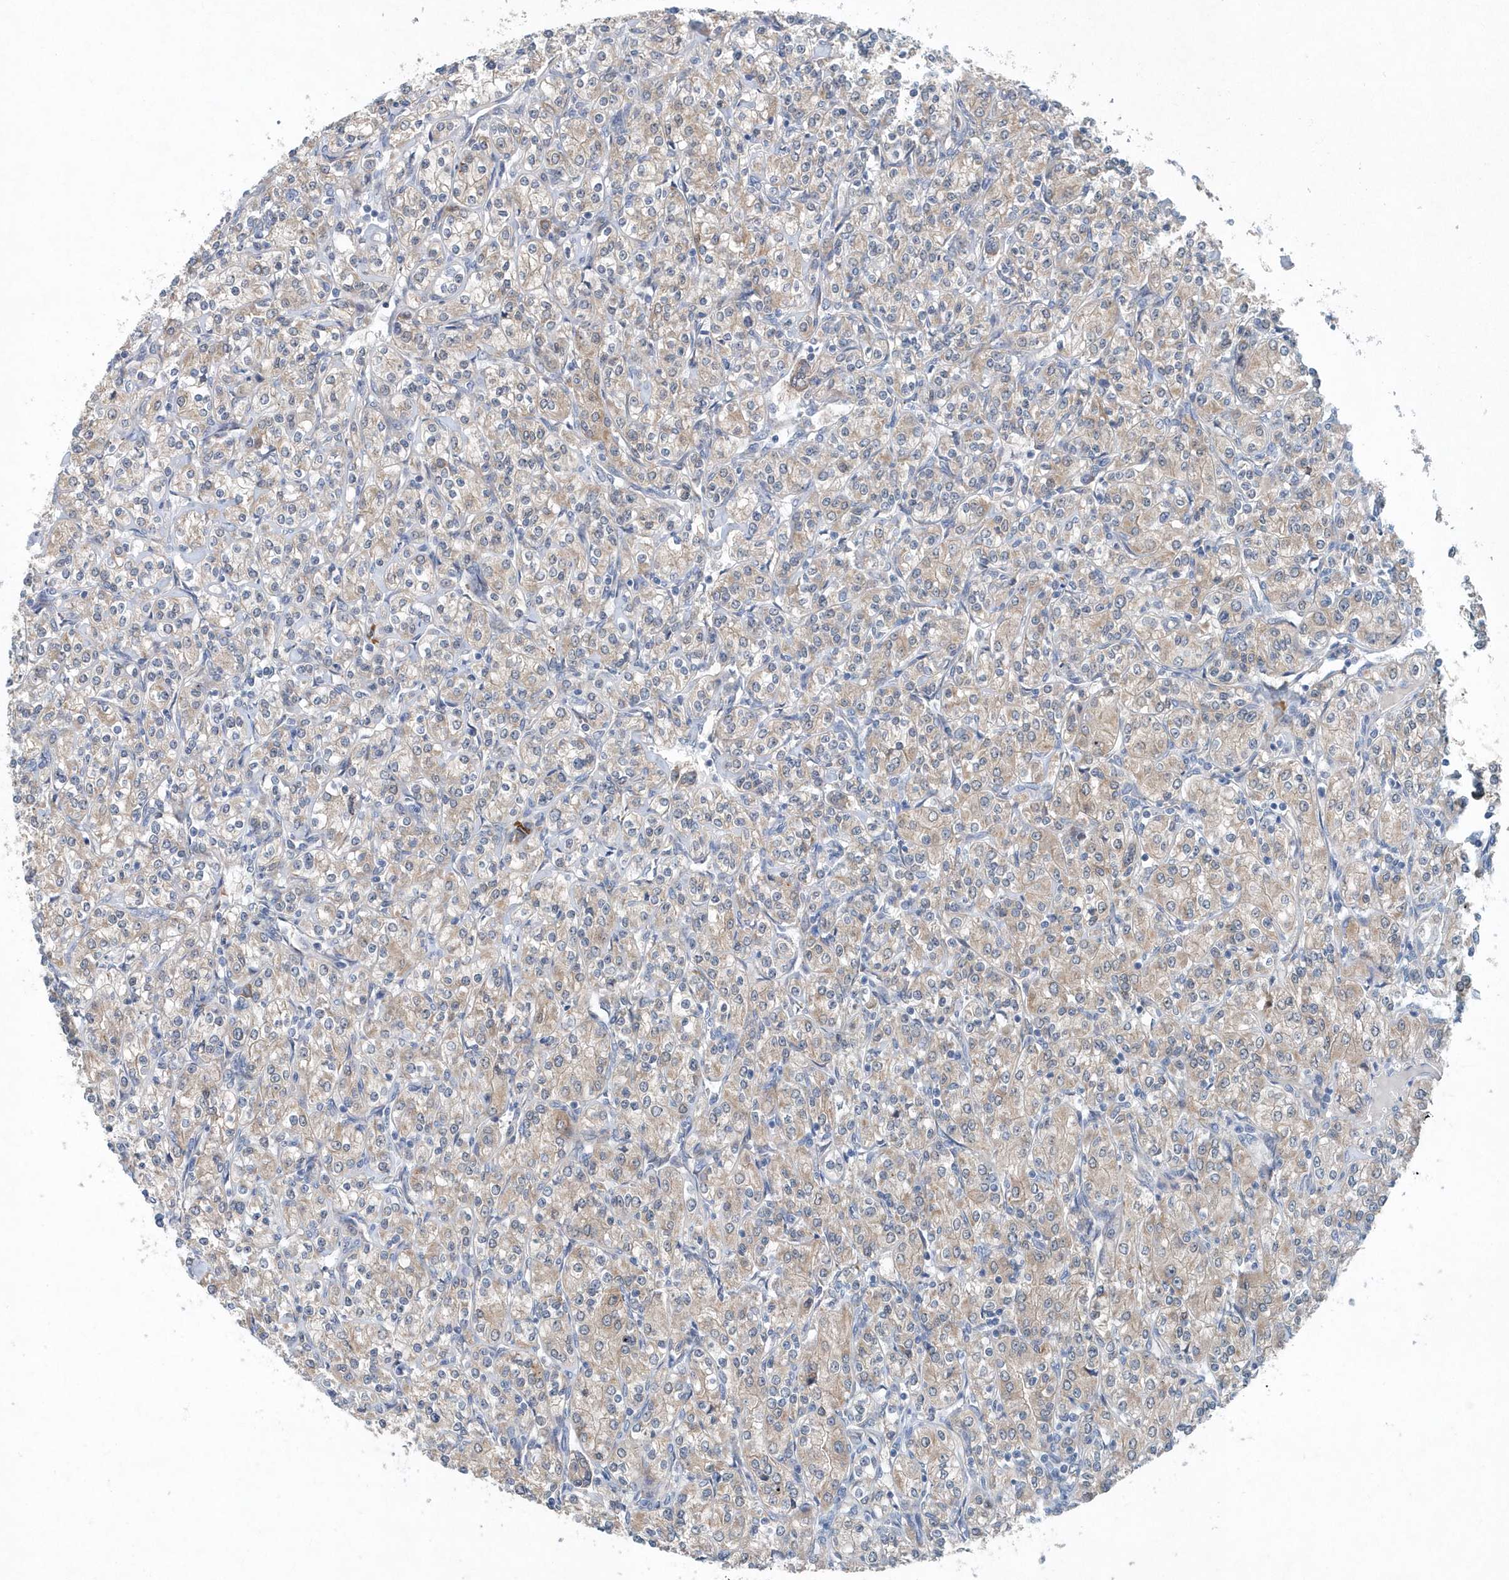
{"staining": {"intensity": "weak", "quantity": "25%-75%", "location": "cytoplasmic/membranous"}, "tissue": "renal cancer", "cell_type": "Tumor cells", "image_type": "cancer", "snomed": [{"axis": "morphology", "description": "Adenocarcinoma, NOS"}, {"axis": "topography", "description": "Kidney"}], "caption": "Immunohistochemical staining of human renal cancer demonstrates low levels of weak cytoplasmic/membranous protein positivity in approximately 25%-75% of tumor cells.", "gene": "PFN2", "patient": {"sex": "male", "age": 77}}